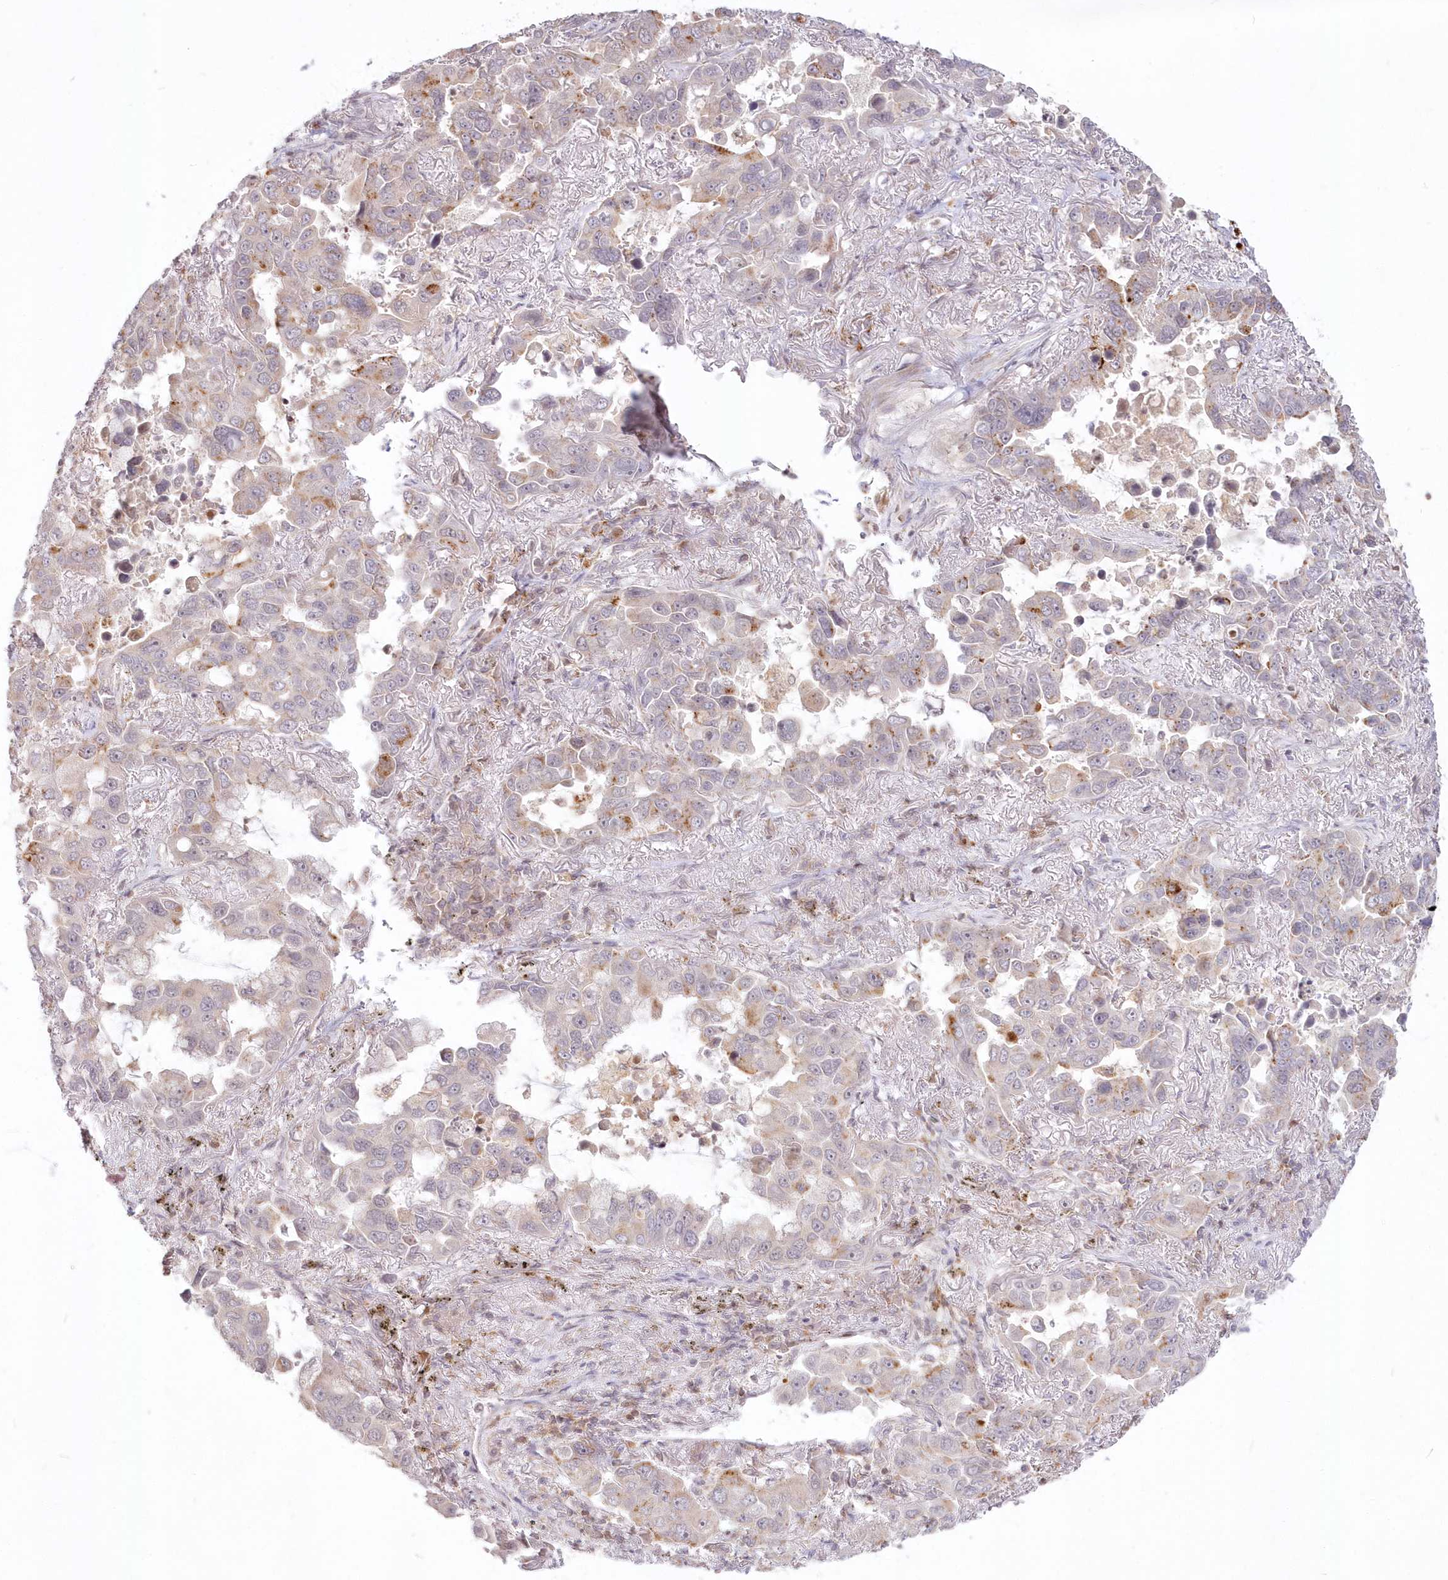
{"staining": {"intensity": "strong", "quantity": "<25%", "location": "cytoplasmic/membranous"}, "tissue": "lung cancer", "cell_type": "Tumor cells", "image_type": "cancer", "snomed": [{"axis": "morphology", "description": "Adenocarcinoma, NOS"}, {"axis": "topography", "description": "Lung"}], "caption": "IHC of human lung cancer displays medium levels of strong cytoplasmic/membranous staining in approximately <25% of tumor cells.", "gene": "MTMR3", "patient": {"sex": "male", "age": 64}}